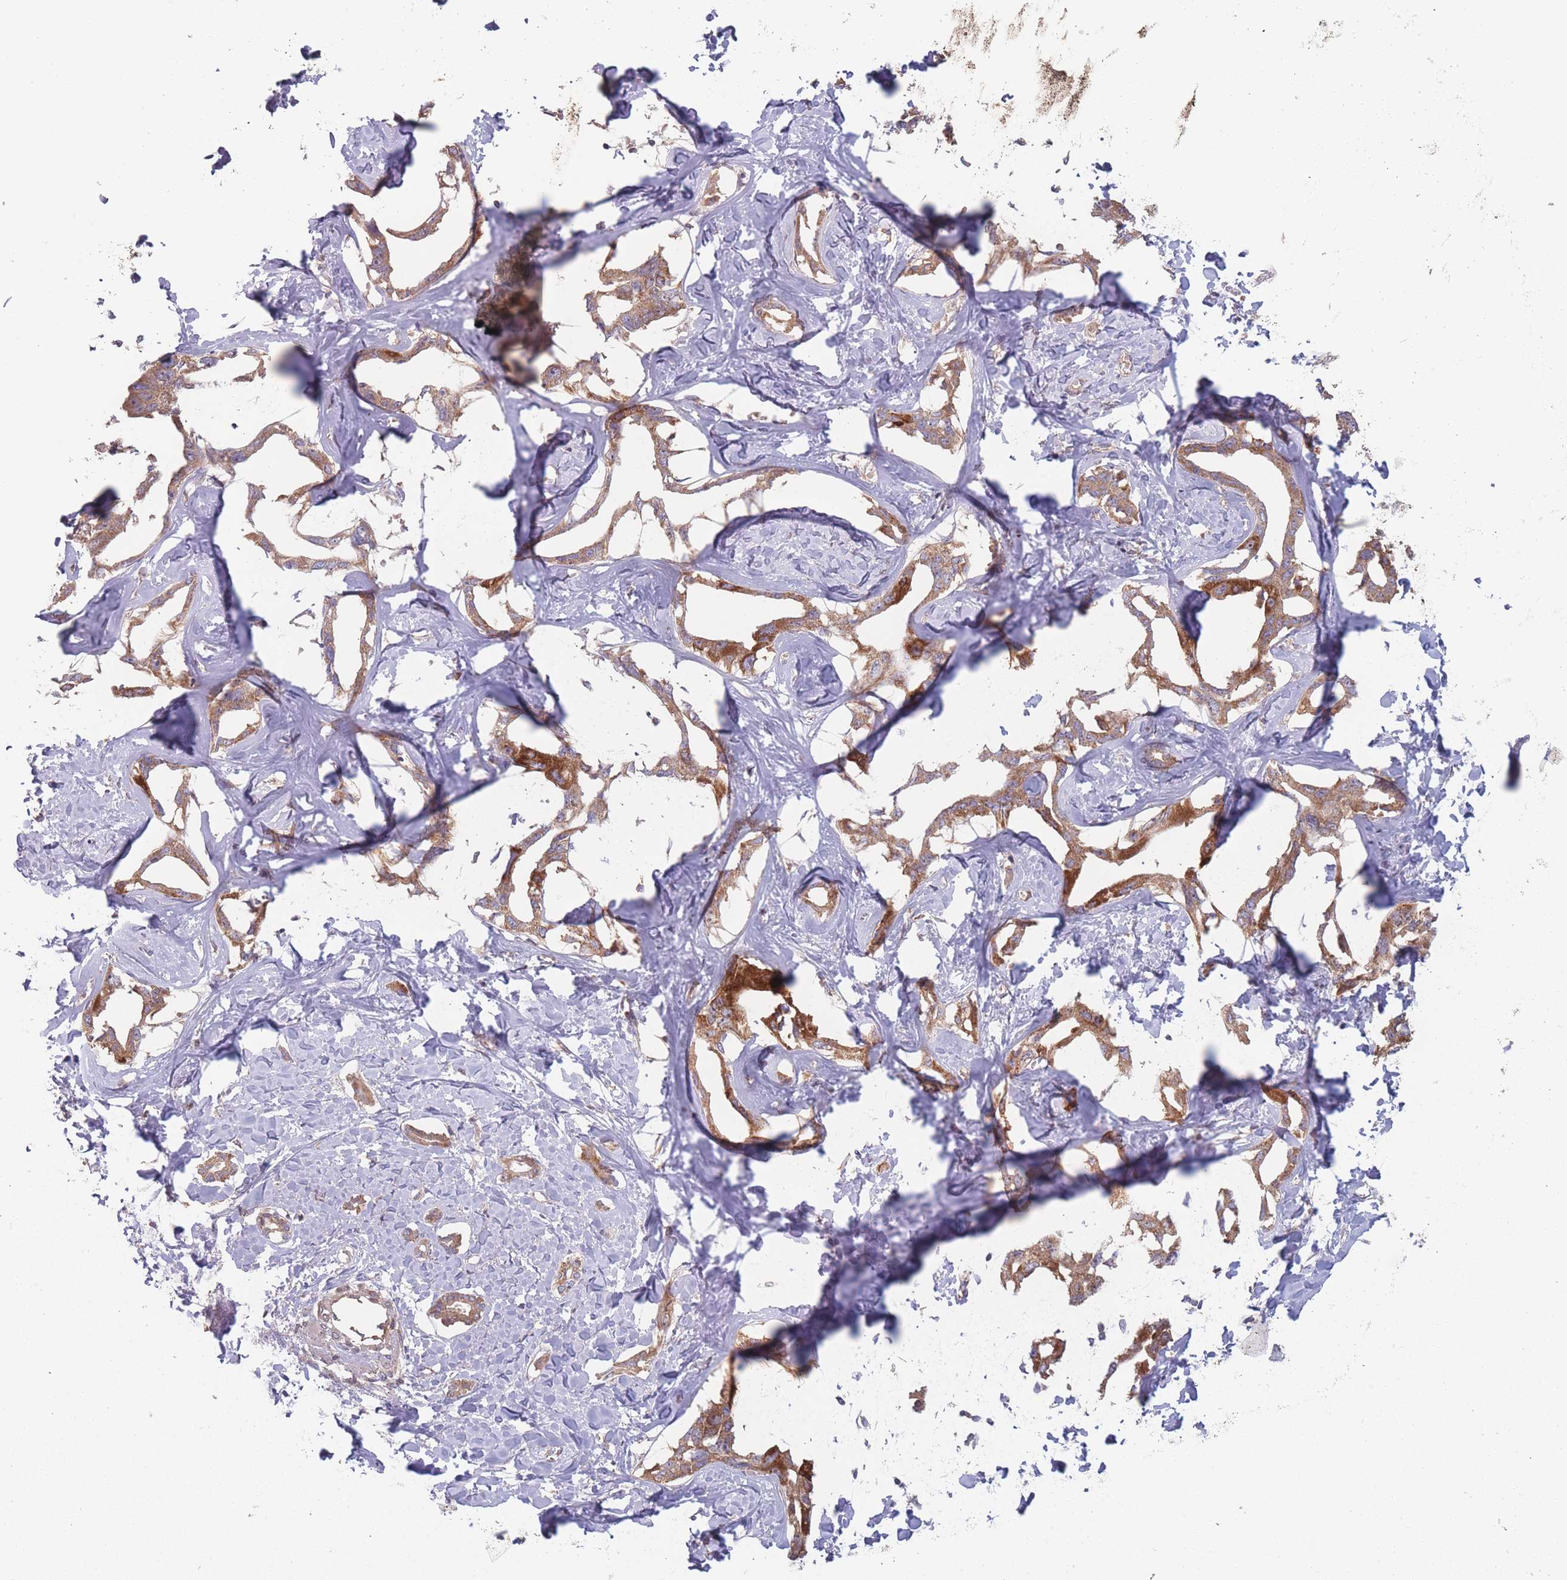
{"staining": {"intensity": "moderate", "quantity": ">75%", "location": "cytoplasmic/membranous"}, "tissue": "liver cancer", "cell_type": "Tumor cells", "image_type": "cancer", "snomed": [{"axis": "morphology", "description": "Cholangiocarcinoma"}, {"axis": "topography", "description": "Liver"}], "caption": "A brown stain highlights moderate cytoplasmic/membranous expression of a protein in human liver cancer (cholangiocarcinoma) tumor cells.", "gene": "ATP5MG", "patient": {"sex": "male", "age": 59}}